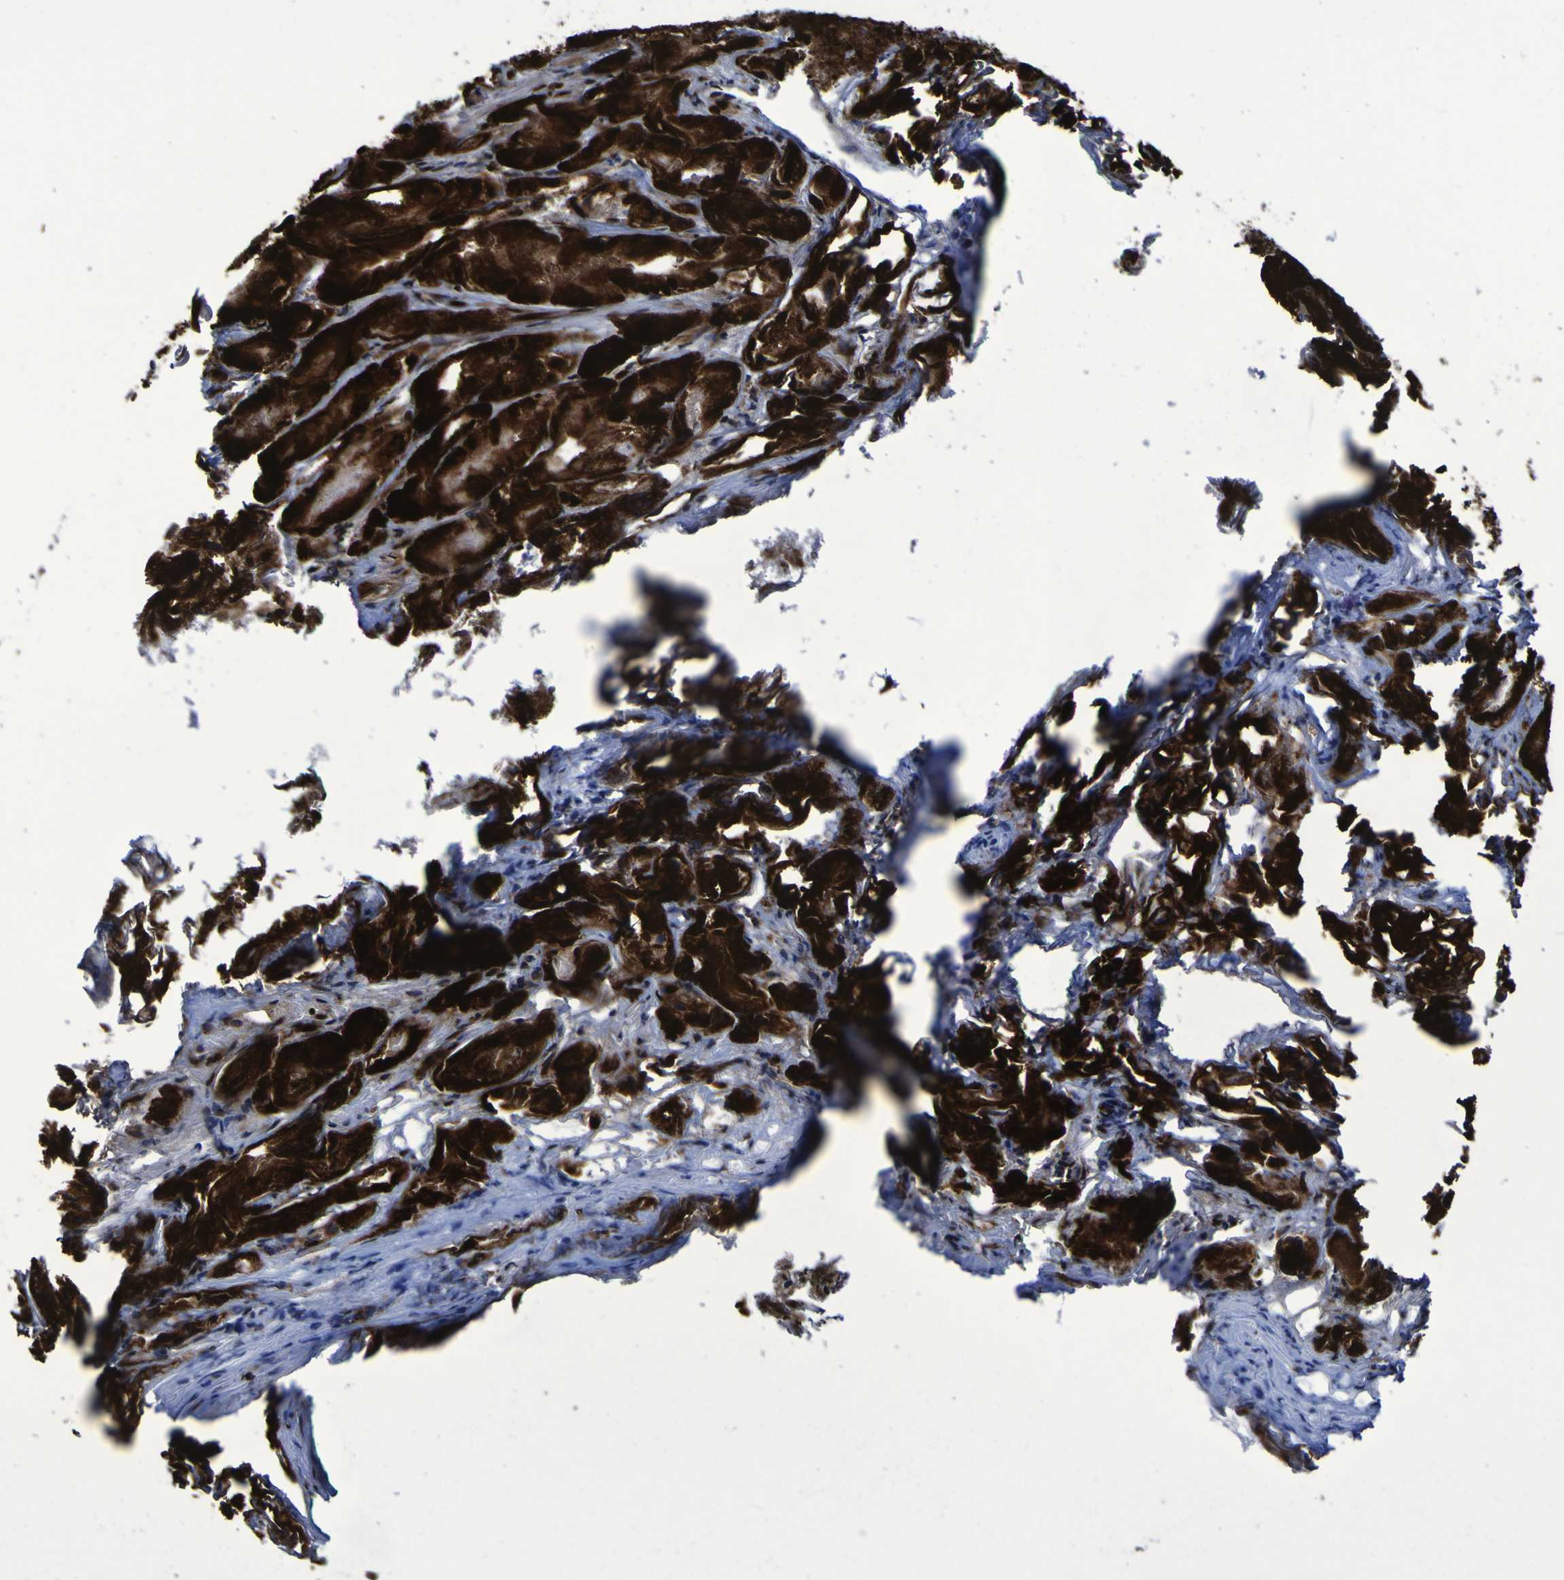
{"staining": {"intensity": "strong", "quantity": ">75%", "location": "nuclear"}, "tissue": "prostate cancer", "cell_type": "Tumor cells", "image_type": "cancer", "snomed": [{"axis": "morphology", "description": "Adenocarcinoma, Low grade"}, {"axis": "topography", "description": "Prostate"}], "caption": "Prostate cancer (low-grade adenocarcinoma) stained with DAB IHC displays high levels of strong nuclear expression in about >75% of tumor cells.", "gene": "NPM1", "patient": {"sex": "male", "age": 72}}